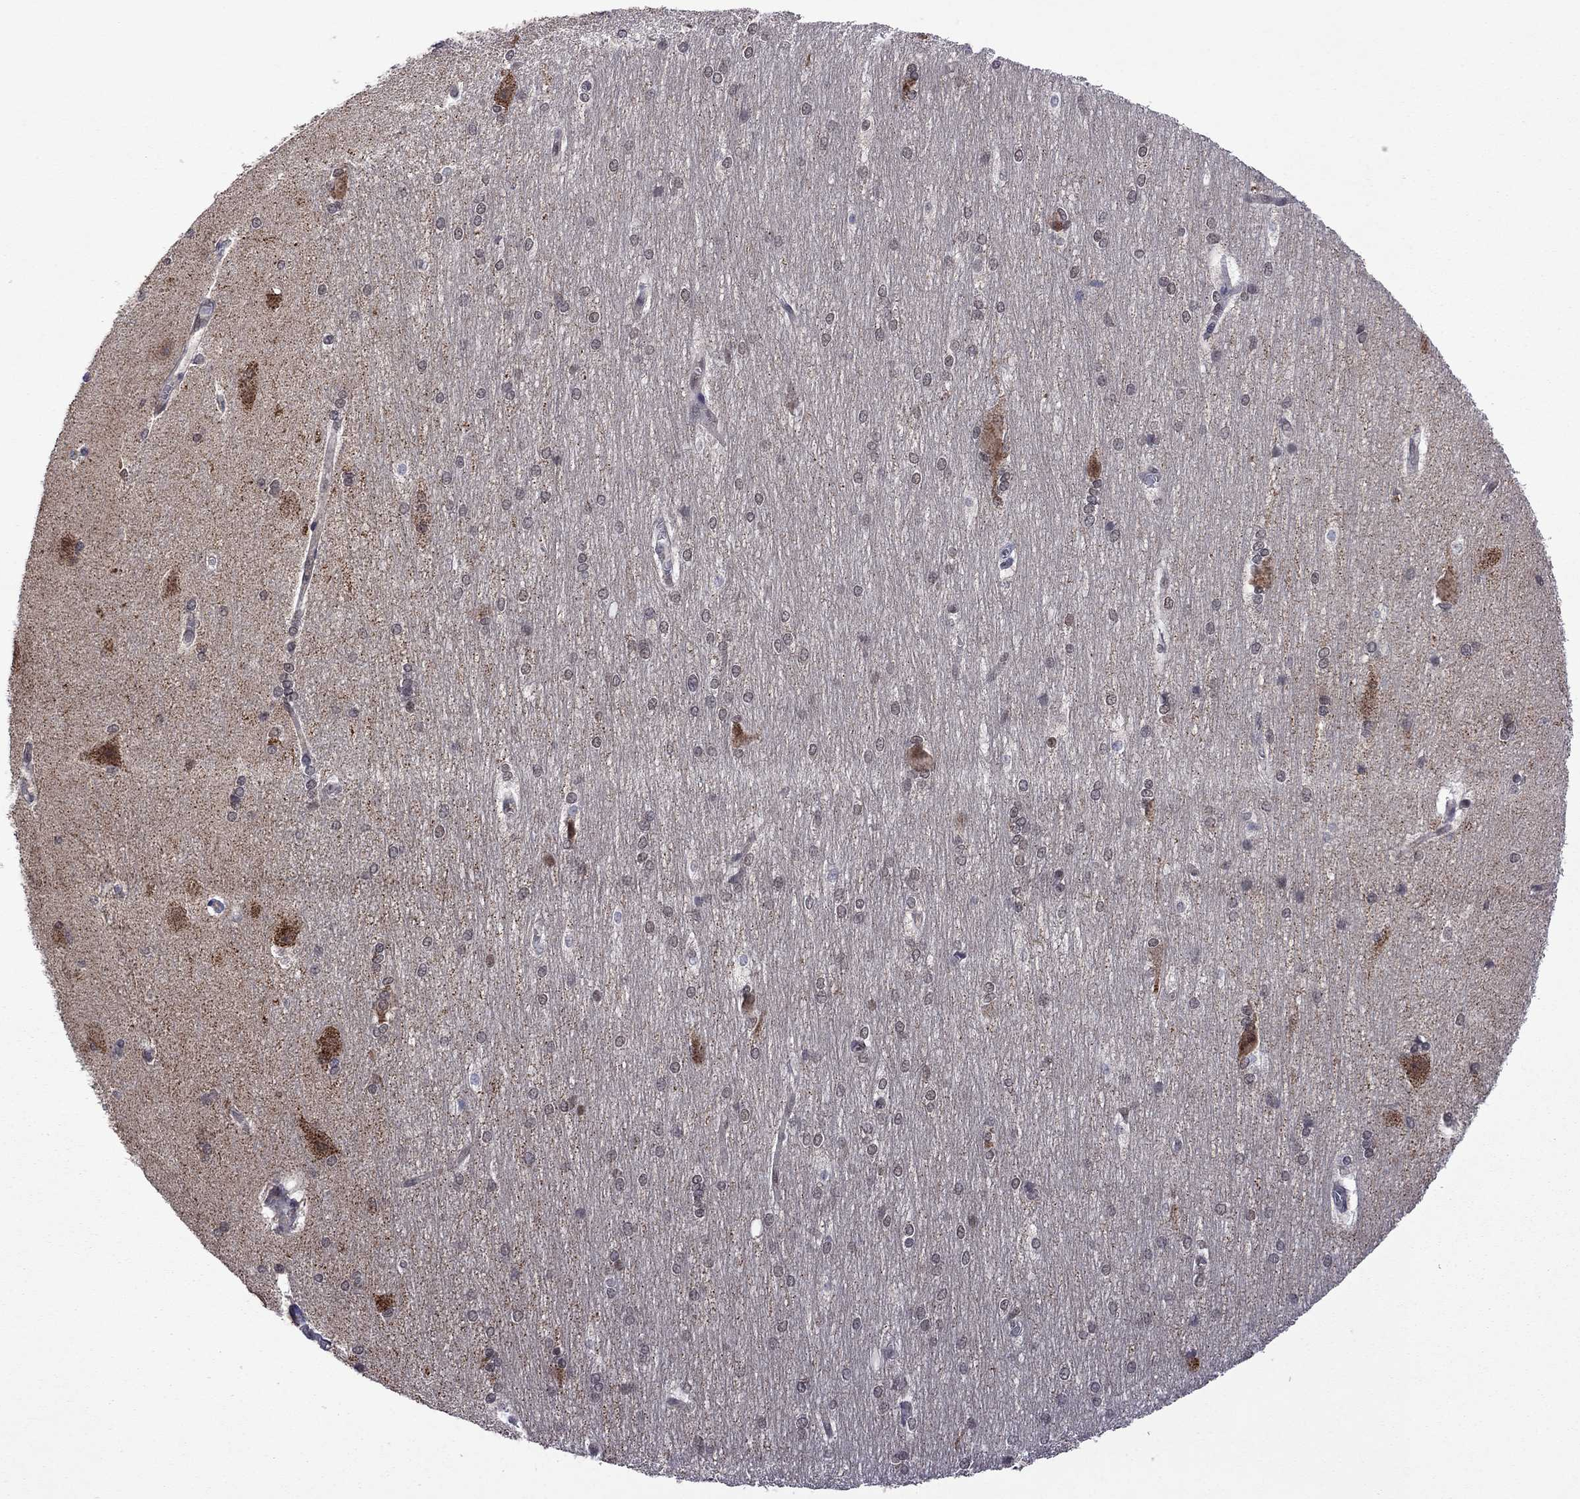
{"staining": {"intensity": "negative", "quantity": "none", "location": "none"}, "tissue": "hippocampus", "cell_type": "Glial cells", "image_type": "normal", "snomed": [{"axis": "morphology", "description": "Normal tissue, NOS"}, {"axis": "topography", "description": "Cerebral cortex"}, {"axis": "topography", "description": "Hippocampus"}], "caption": "IHC of unremarkable human hippocampus shows no staining in glial cells. (Immunohistochemistry (ihc), brightfield microscopy, high magnification).", "gene": "GPAA1", "patient": {"sex": "female", "age": 19}}